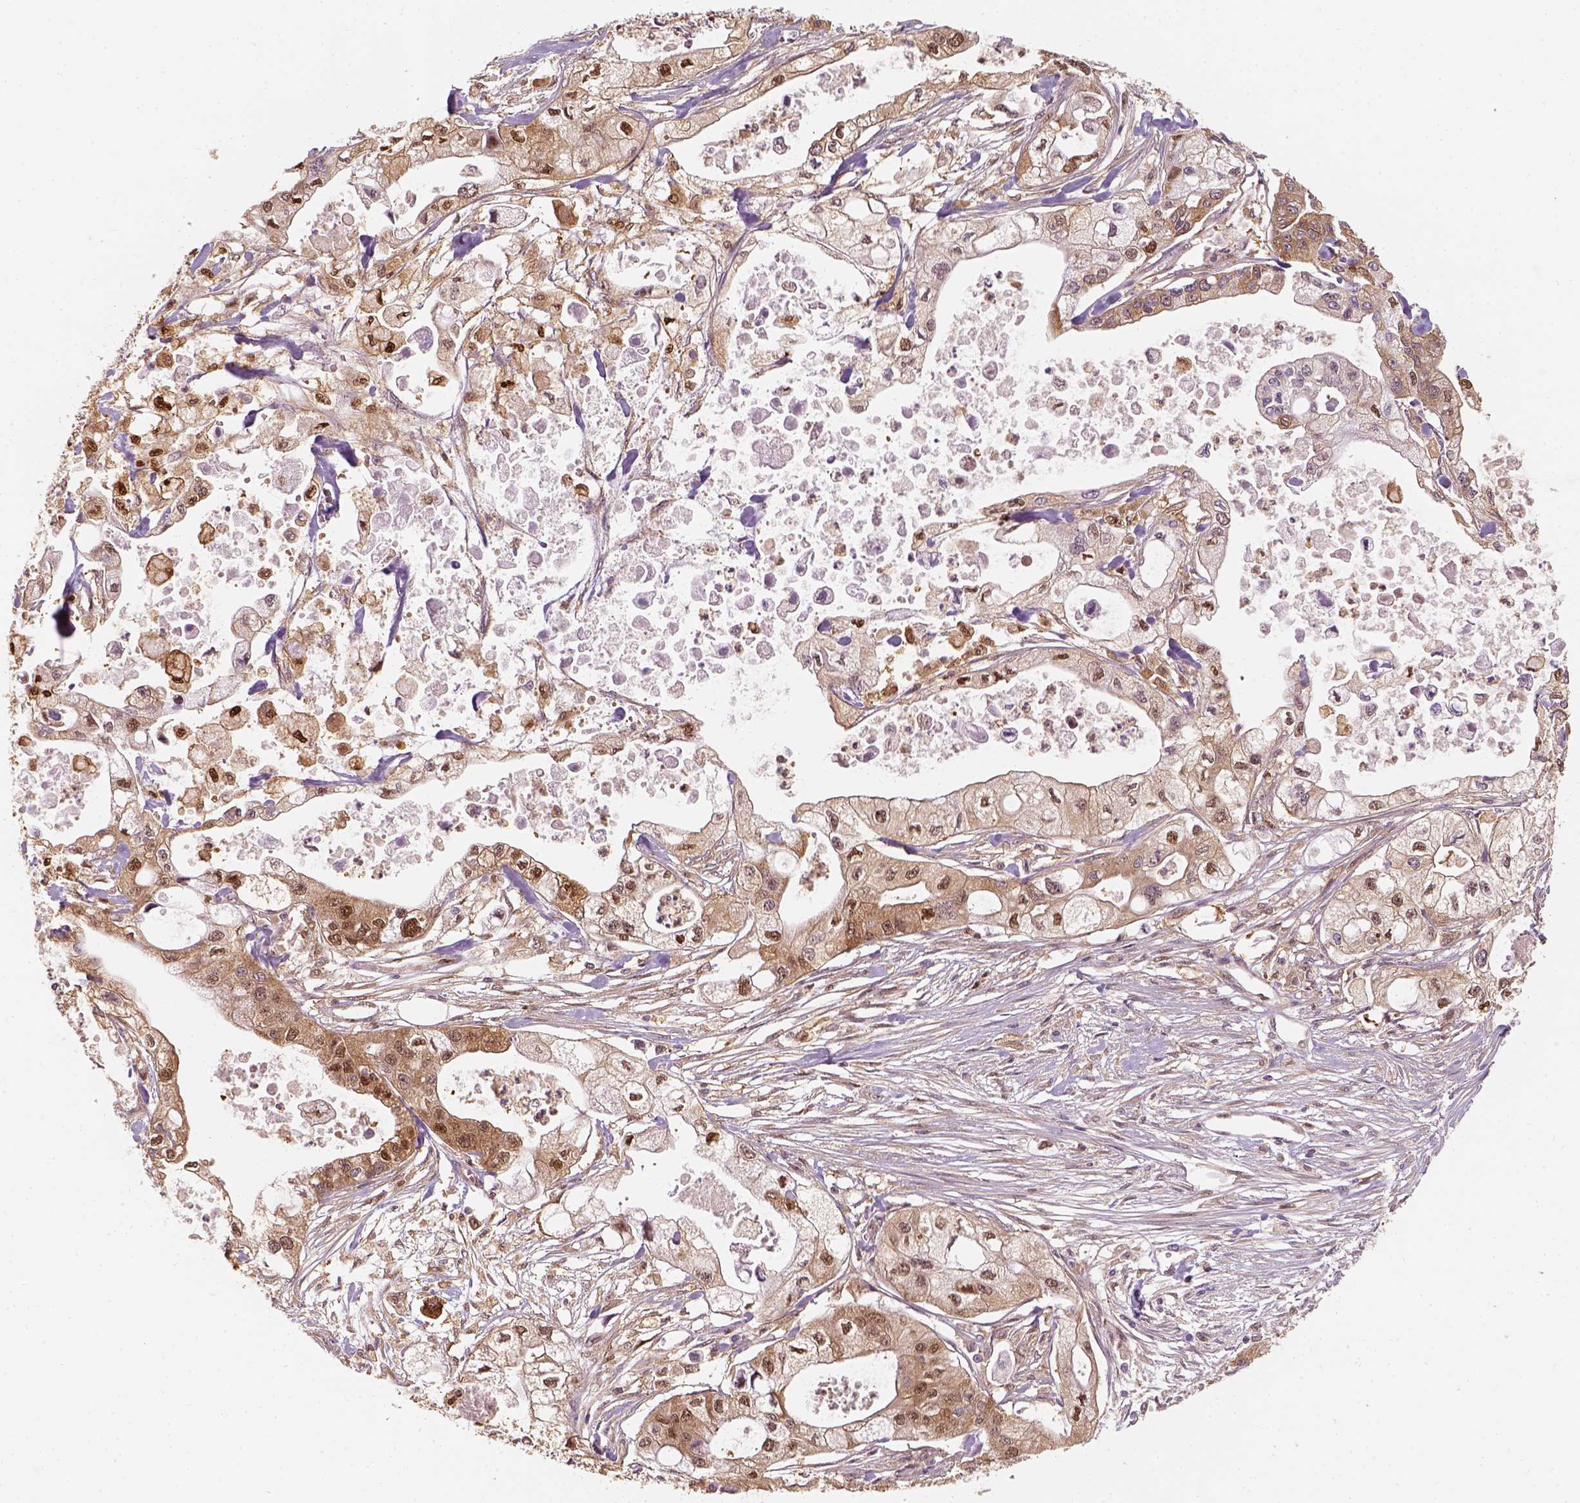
{"staining": {"intensity": "moderate", "quantity": ">75%", "location": "cytoplasmic/membranous,nuclear"}, "tissue": "pancreatic cancer", "cell_type": "Tumor cells", "image_type": "cancer", "snomed": [{"axis": "morphology", "description": "Adenocarcinoma, NOS"}, {"axis": "topography", "description": "Pancreas"}], "caption": "Immunohistochemistry image of human pancreatic adenocarcinoma stained for a protein (brown), which reveals medium levels of moderate cytoplasmic/membranous and nuclear positivity in approximately >75% of tumor cells.", "gene": "SQSTM1", "patient": {"sex": "male", "age": 70}}